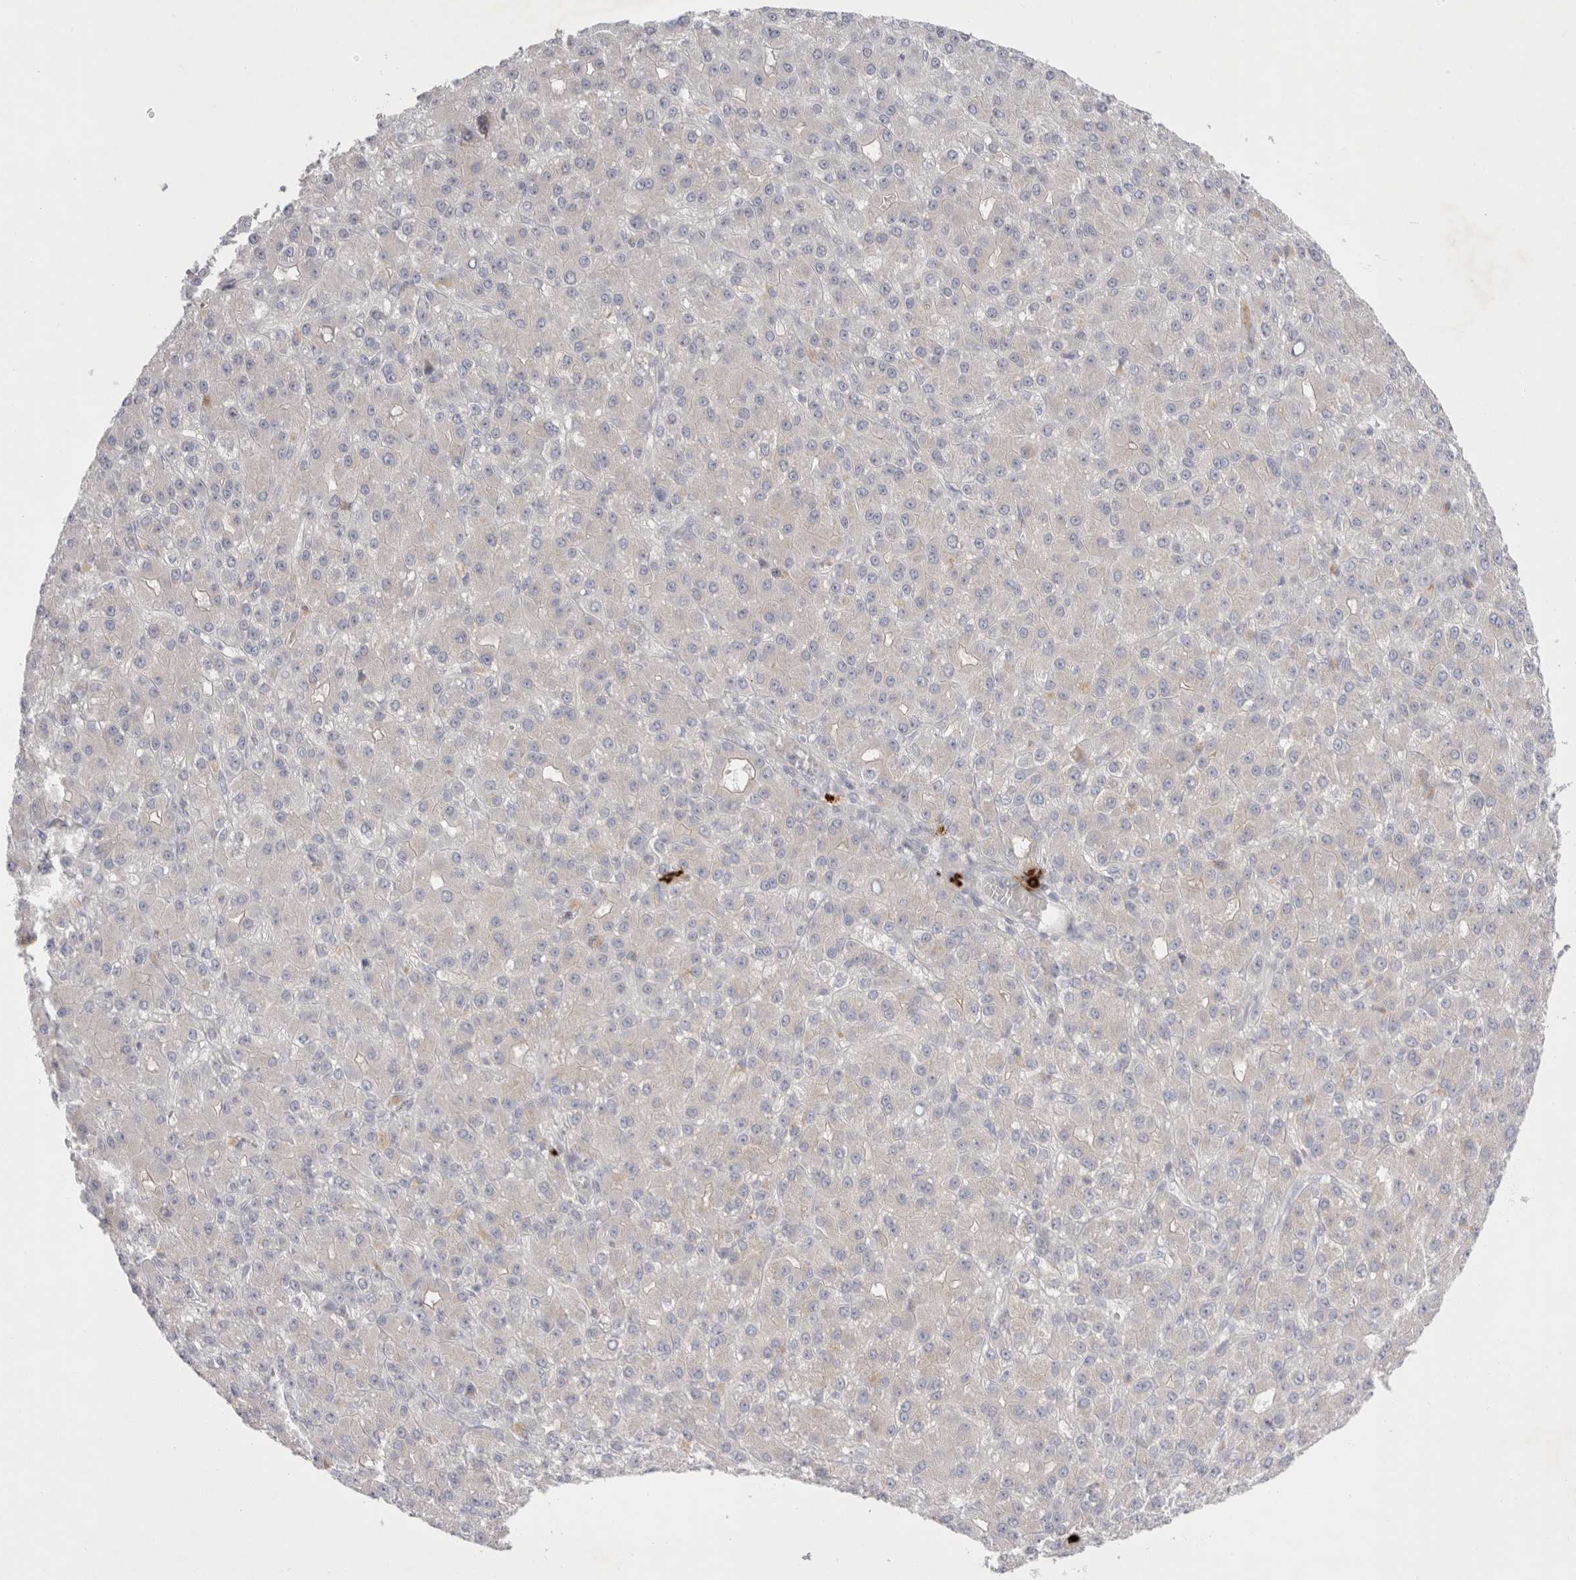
{"staining": {"intensity": "negative", "quantity": "none", "location": "none"}, "tissue": "liver cancer", "cell_type": "Tumor cells", "image_type": "cancer", "snomed": [{"axis": "morphology", "description": "Carcinoma, Hepatocellular, NOS"}, {"axis": "topography", "description": "Liver"}], "caption": "There is no significant expression in tumor cells of hepatocellular carcinoma (liver).", "gene": "SPINK2", "patient": {"sex": "male", "age": 67}}